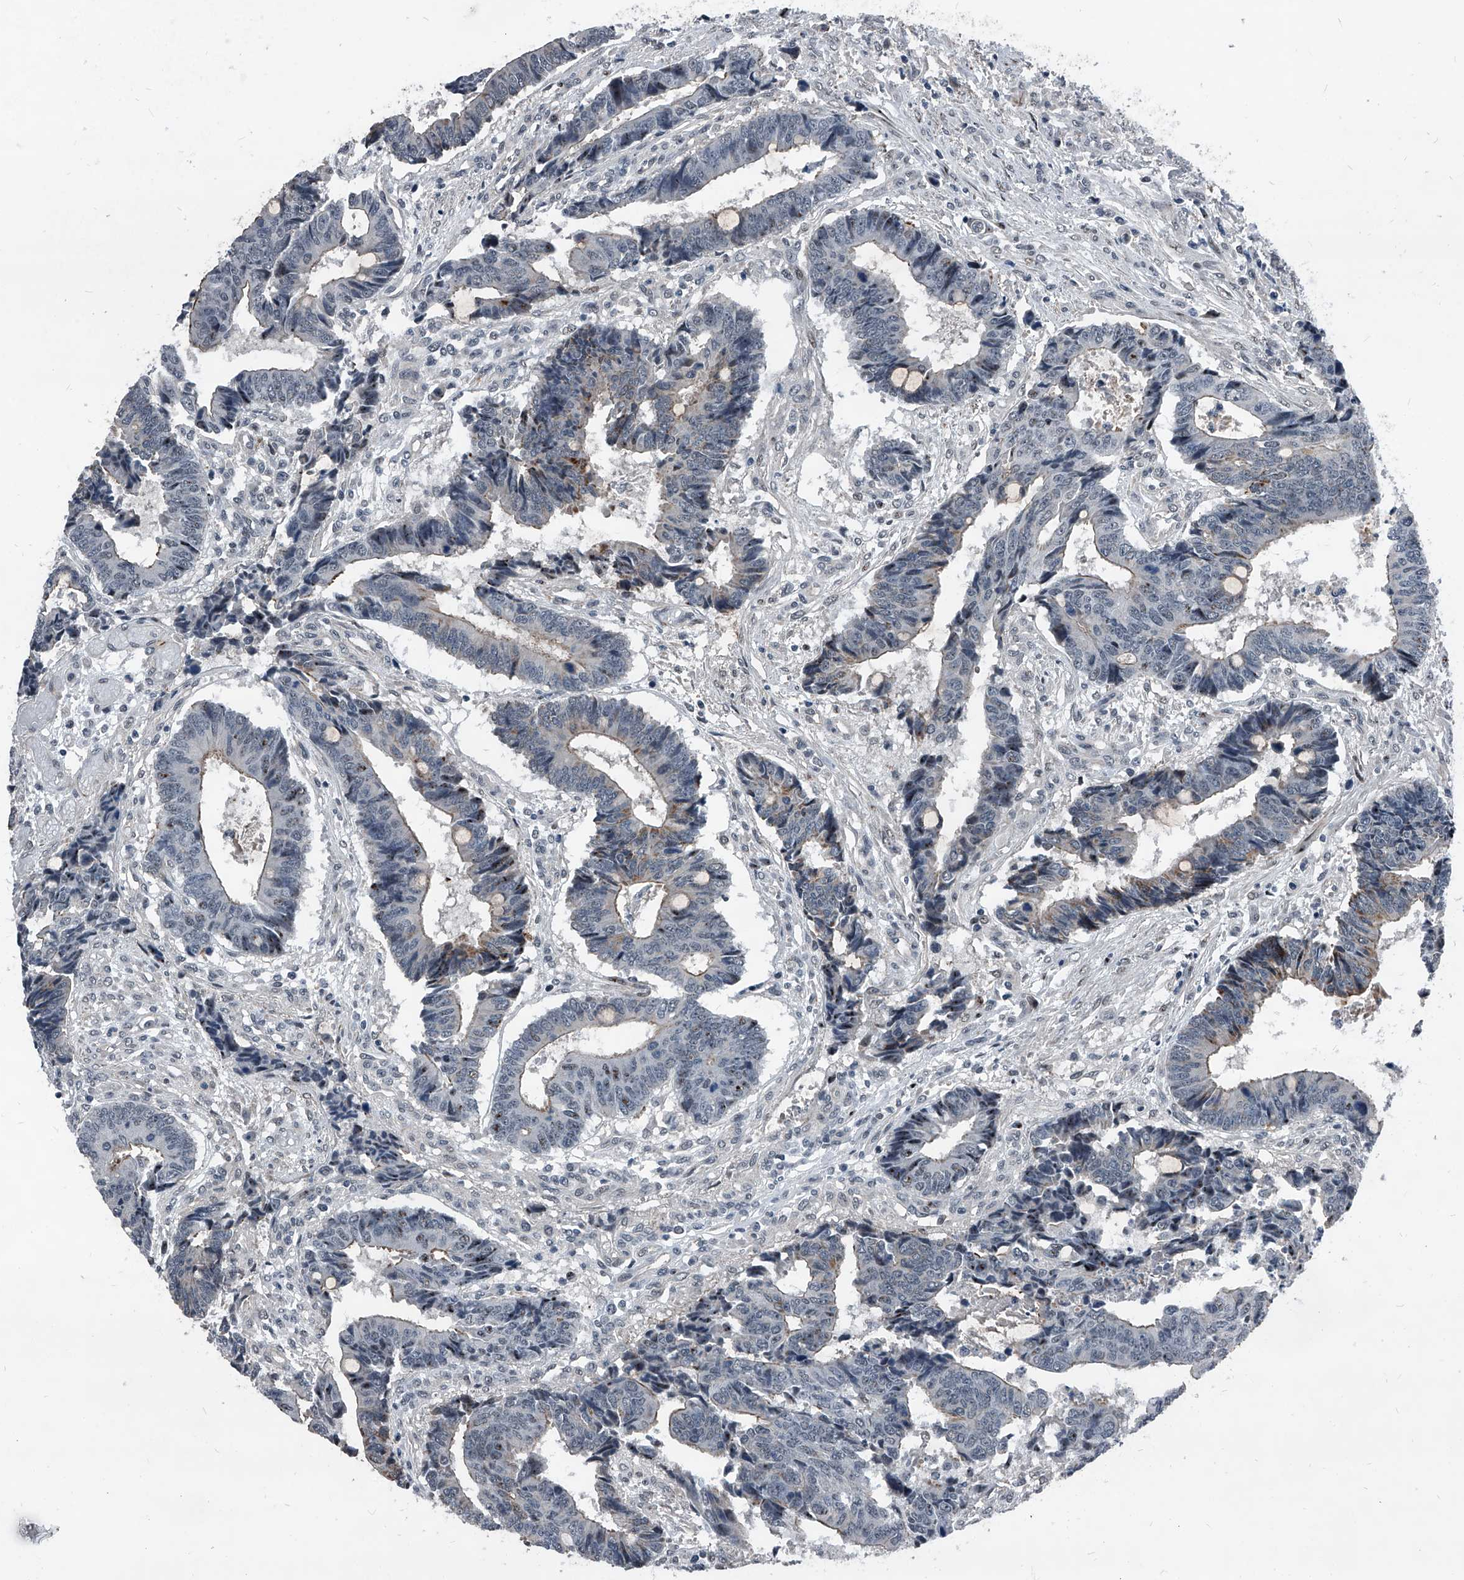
{"staining": {"intensity": "weak", "quantity": "25%-75%", "location": "cytoplasmic/membranous"}, "tissue": "colorectal cancer", "cell_type": "Tumor cells", "image_type": "cancer", "snomed": [{"axis": "morphology", "description": "Adenocarcinoma, NOS"}, {"axis": "topography", "description": "Rectum"}], "caption": "High-power microscopy captured an IHC micrograph of colorectal cancer, revealing weak cytoplasmic/membranous positivity in approximately 25%-75% of tumor cells.", "gene": "MEN1", "patient": {"sex": "male", "age": 84}}